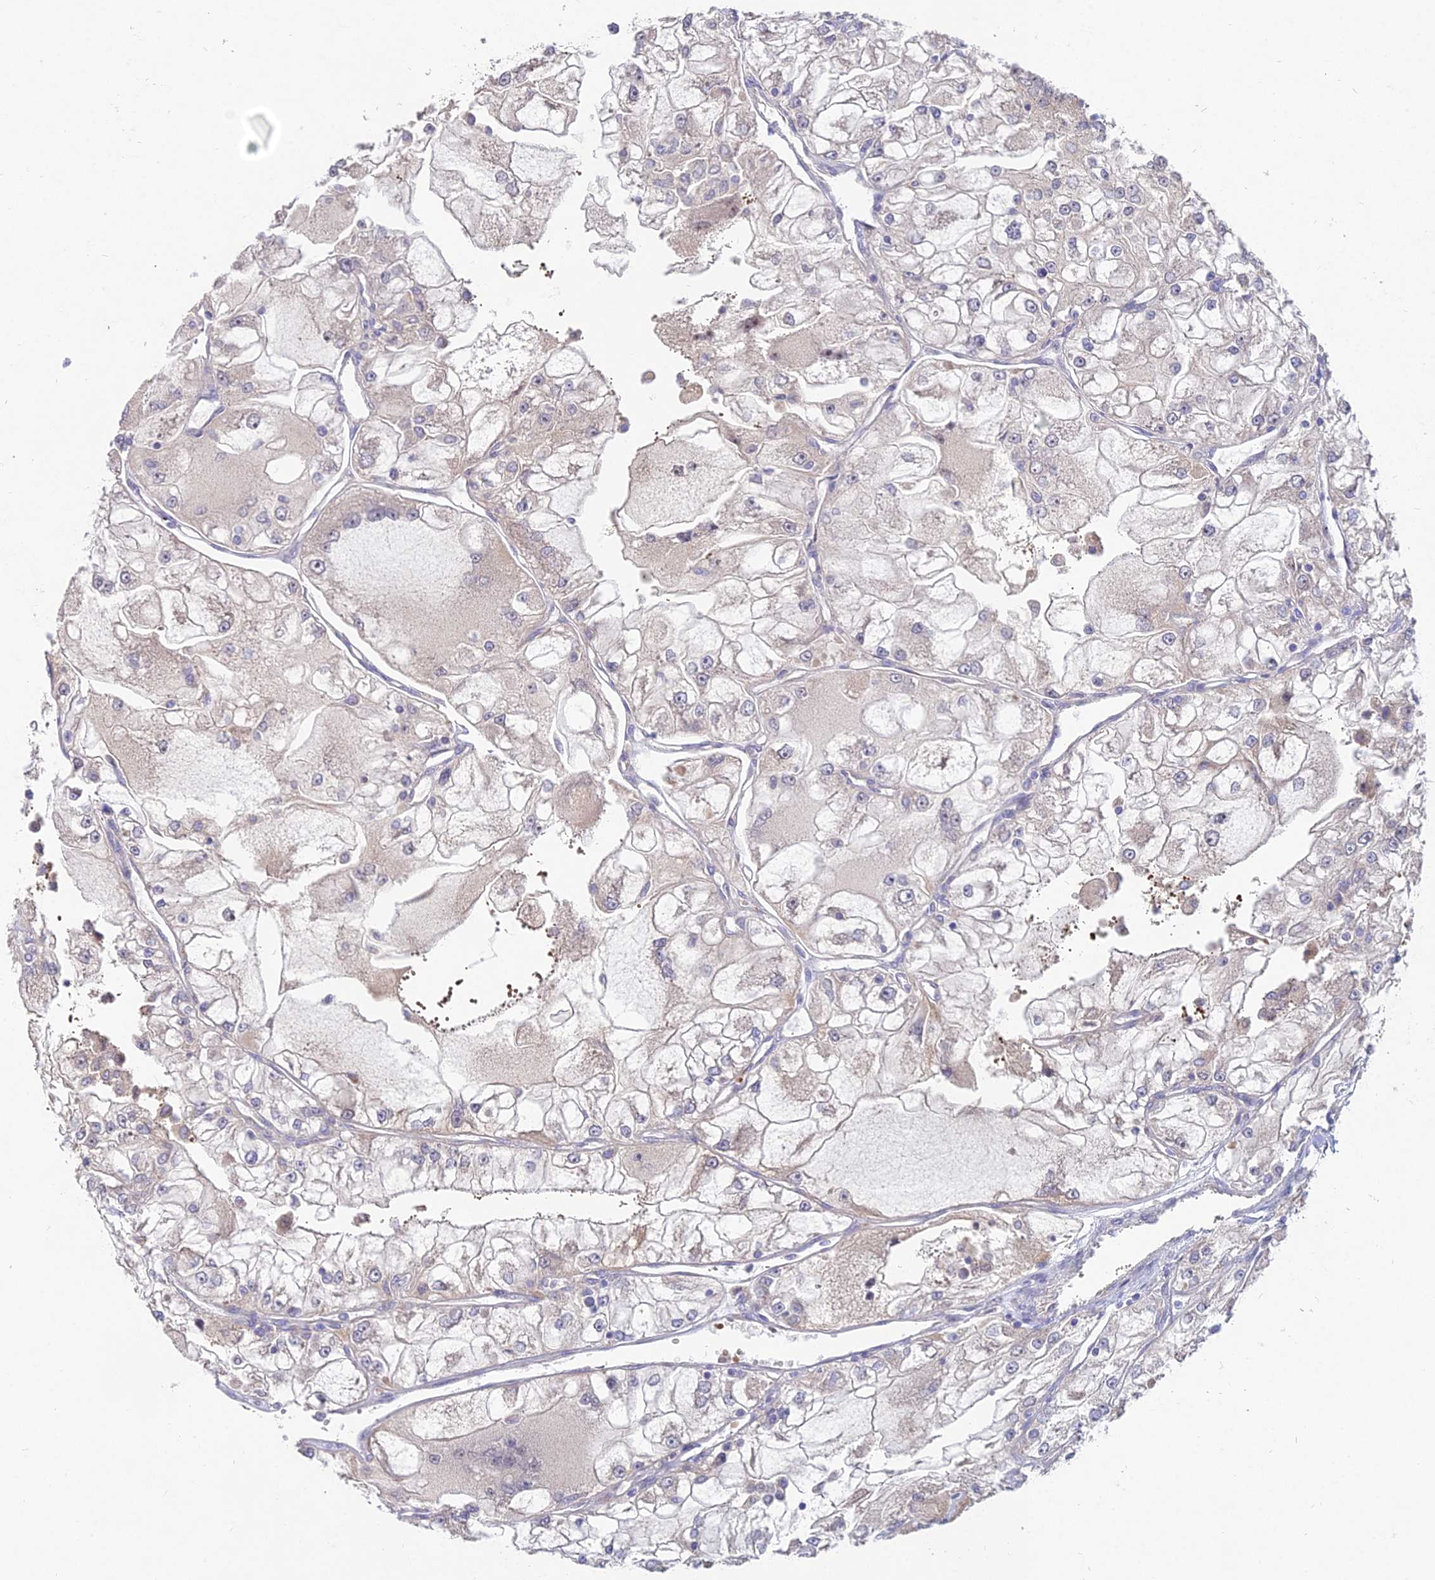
{"staining": {"intensity": "weak", "quantity": "<25%", "location": "cytoplasmic/membranous"}, "tissue": "renal cancer", "cell_type": "Tumor cells", "image_type": "cancer", "snomed": [{"axis": "morphology", "description": "Adenocarcinoma, NOS"}, {"axis": "topography", "description": "Kidney"}], "caption": "A high-resolution micrograph shows immunohistochemistry (IHC) staining of renal adenocarcinoma, which reveals no significant expression in tumor cells.", "gene": "WDR43", "patient": {"sex": "female", "age": 72}}